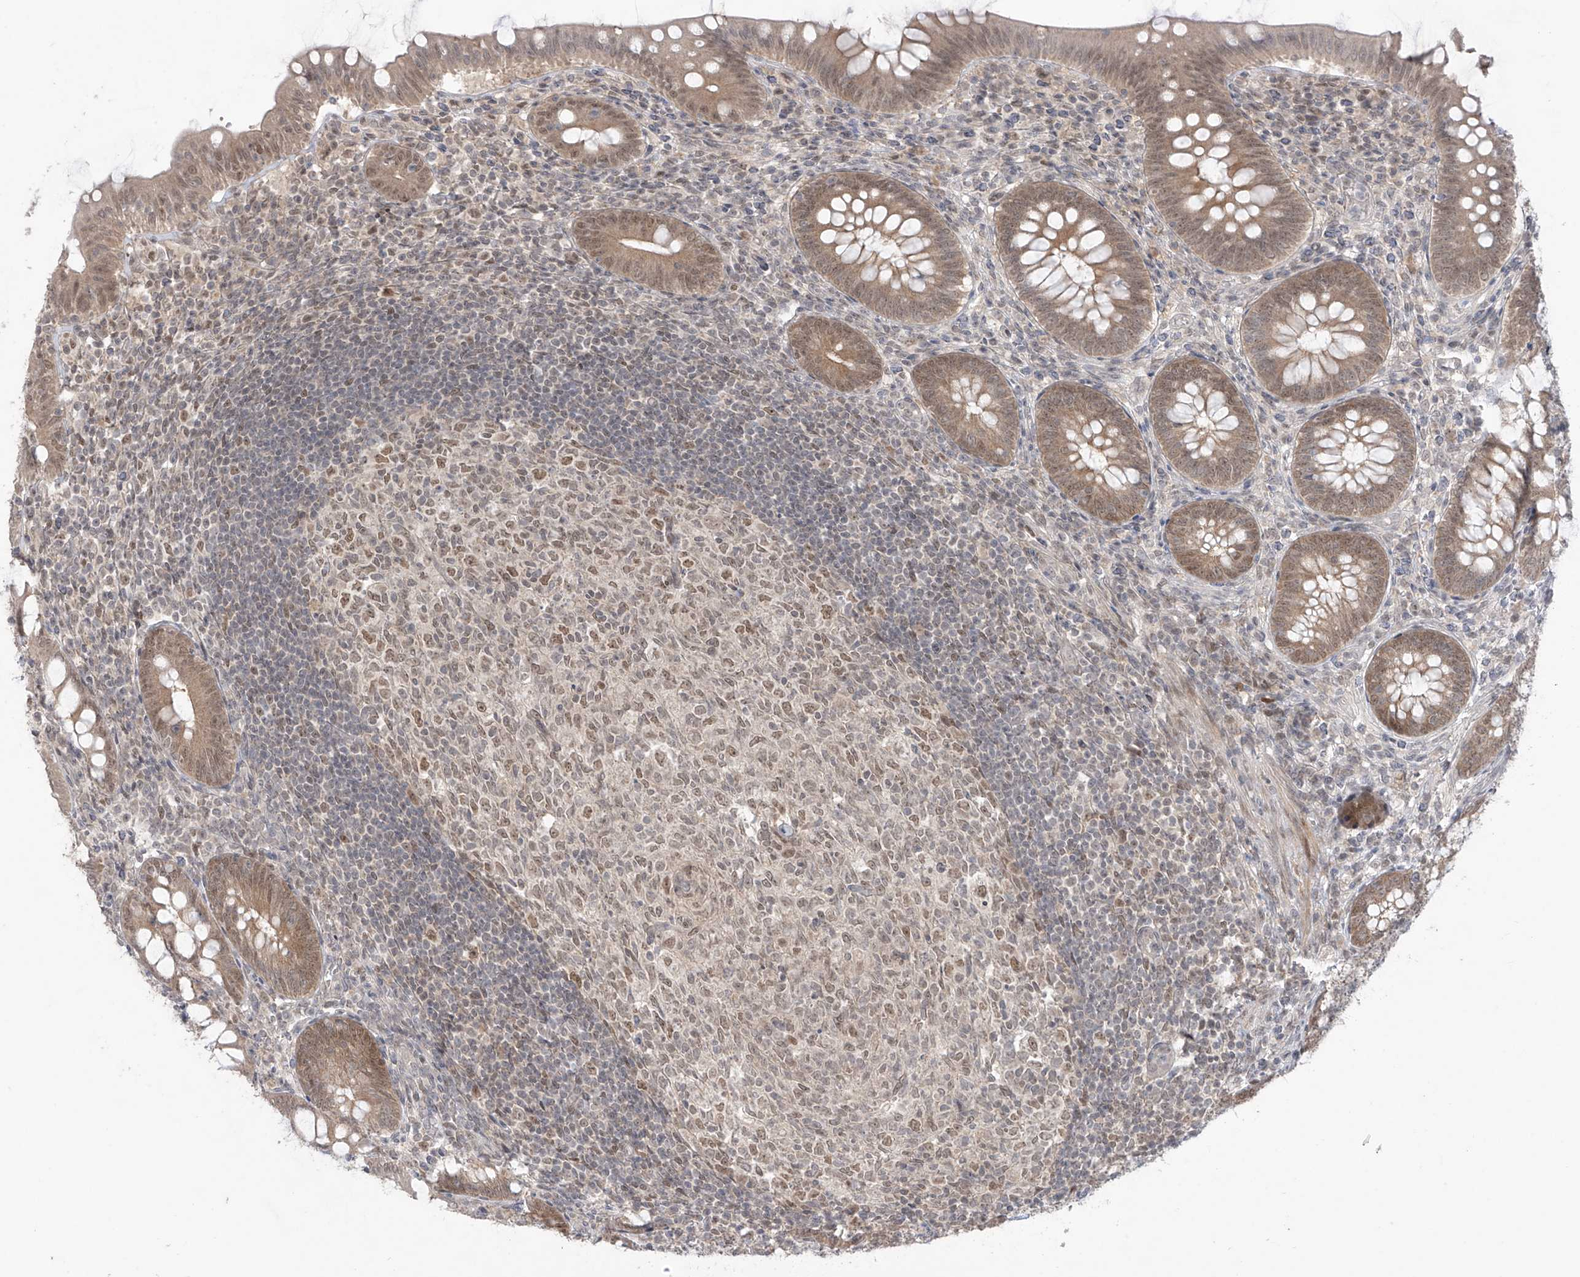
{"staining": {"intensity": "moderate", "quantity": ">75%", "location": "cytoplasmic/membranous,nuclear"}, "tissue": "appendix", "cell_type": "Glandular cells", "image_type": "normal", "snomed": [{"axis": "morphology", "description": "Normal tissue, NOS"}, {"axis": "topography", "description": "Appendix"}], "caption": "Appendix stained with a brown dye reveals moderate cytoplasmic/membranous,nuclear positive positivity in approximately >75% of glandular cells.", "gene": "OGT", "patient": {"sex": "male", "age": 14}}